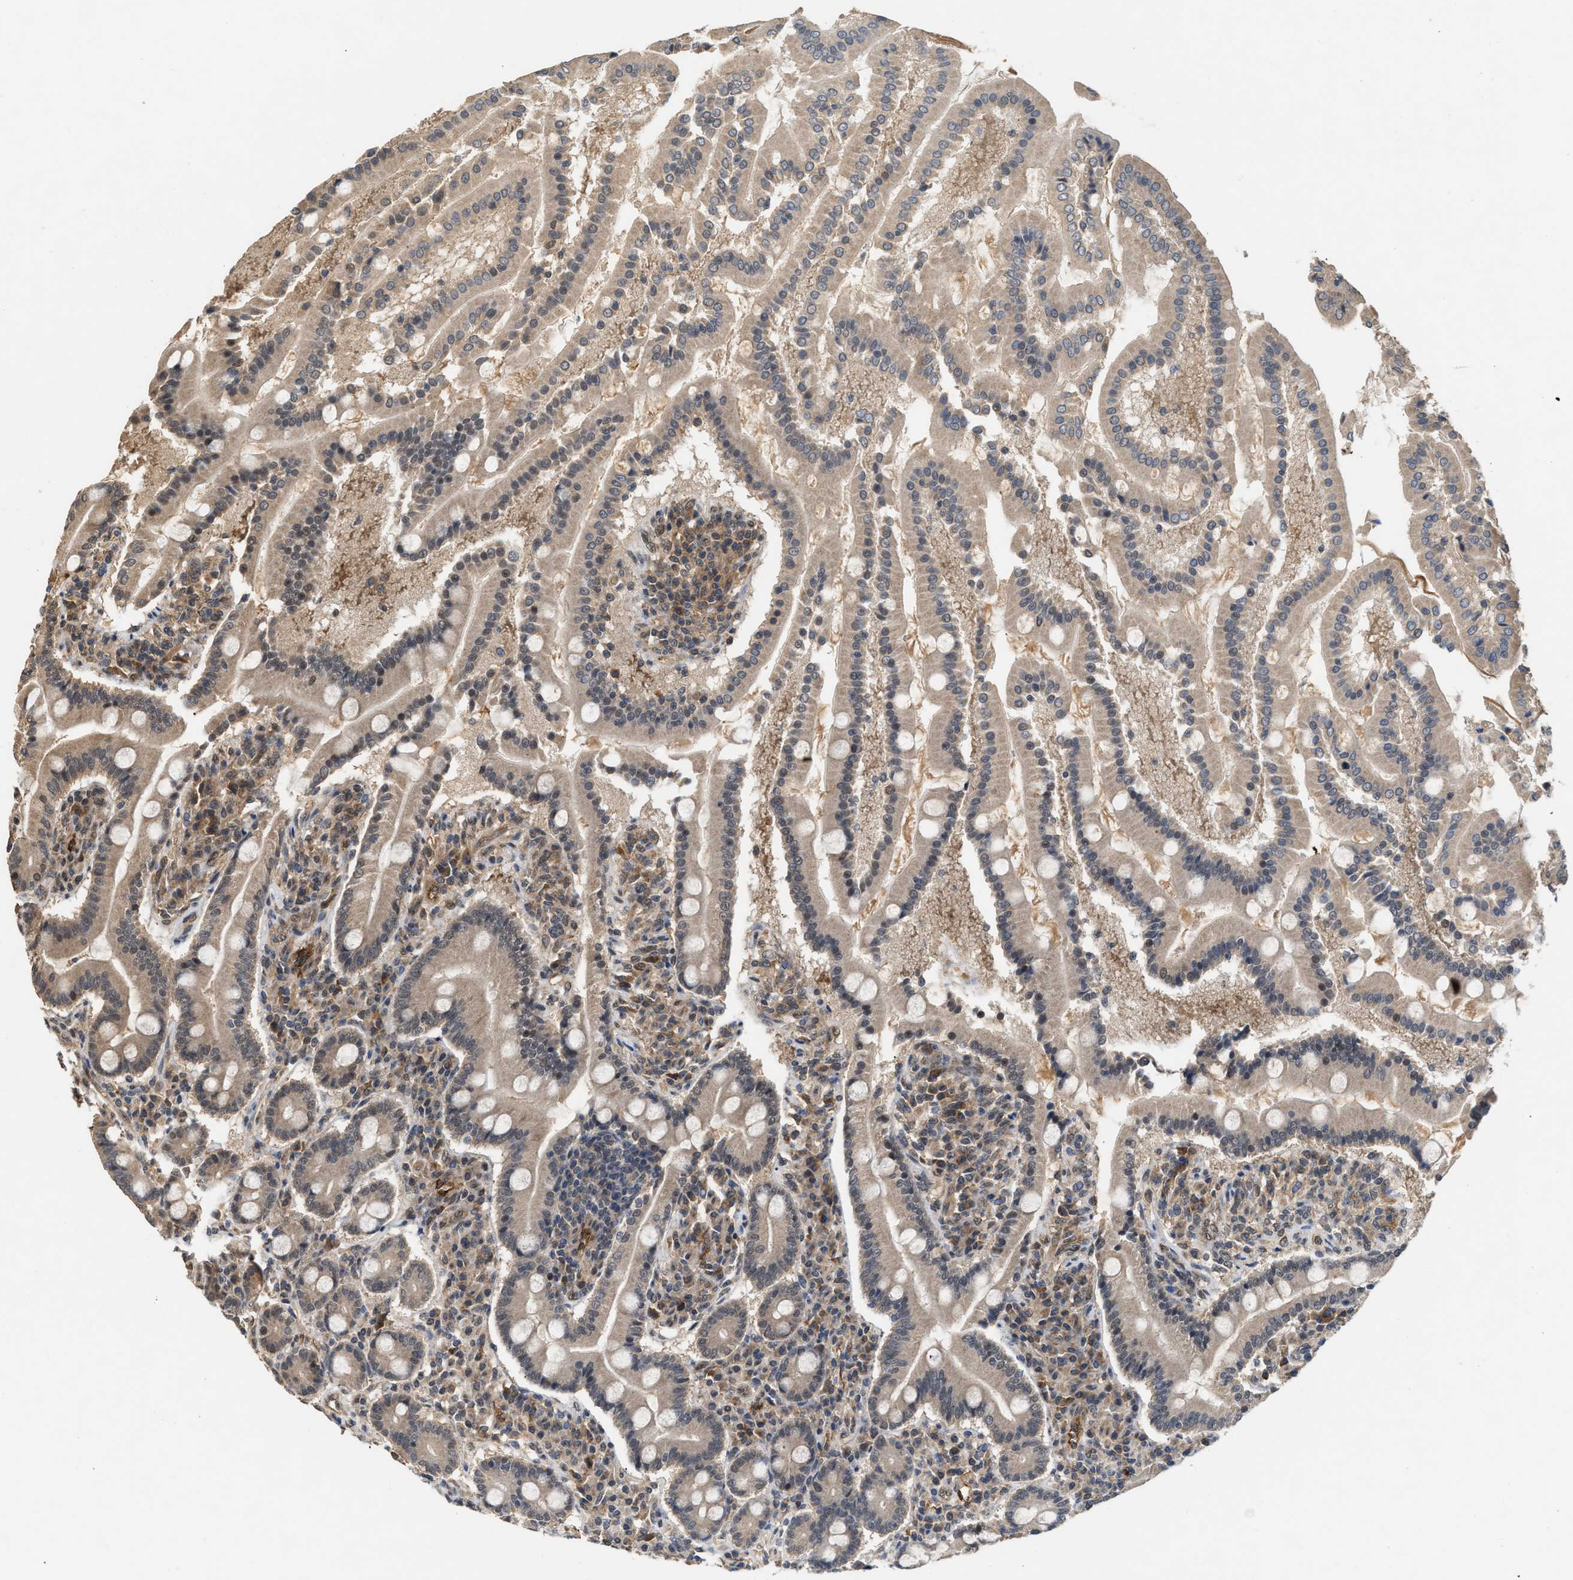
{"staining": {"intensity": "moderate", "quantity": ">75%", "location": "cytoplasmic/membranous,nuclear"}, "tissue": "duodenum", "cell_type": "Glandular cells", "image_type": "normal", "snomed": [{"axis": "morphology", "description": "Normal tissue, NOS"}, {"axis": "topography", "description": "Duodenum"}], "caption": "Protein staining reveals moderate cytoplasmic/membranous,nuclear staining in approximately >75% of glandular cells in benign duodenum. Nuclei are stained in blue.", "gene": "RUSC2", "patient": {"sex": "male", "age": 50}}